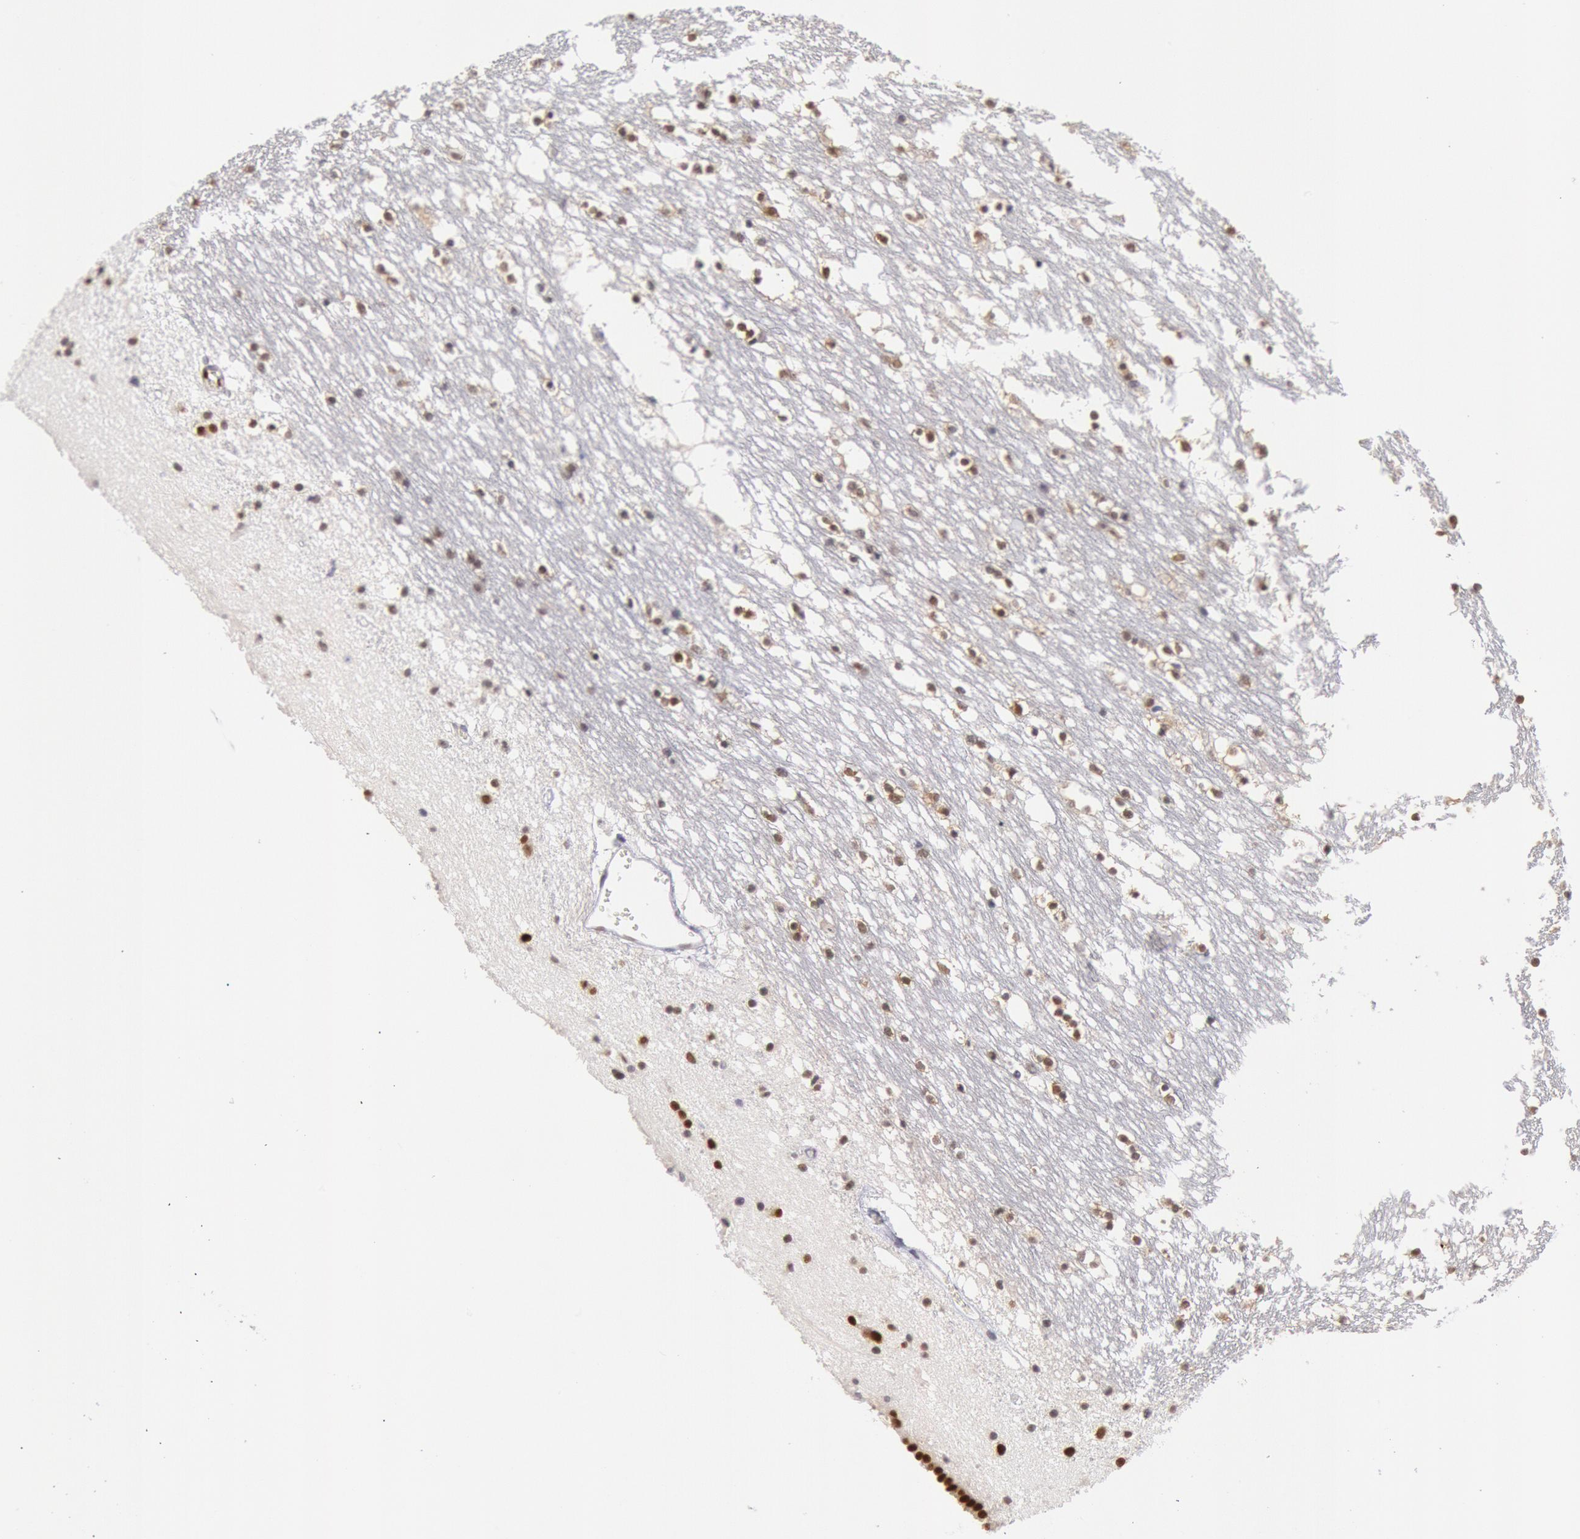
{"staining": {"intensity": "strong", "quantity": ">75%", "location": "nuclear"}, "tissue": "caudate", "cell_type": "Glial cells", "image_type": "normal", "snomed": [{"axis": "morphology", "description": "Normal tissue, NOS"}, {"axis": "topography", "description": "Lateral ventricle wall"}], "caption": "Protein analysis of normal caudate demonstrates strong nuclear expression in approximately >75% of glial cells. The protein is stained brown, and the nuclei are stained in blue (DAB (3,3'-diaminobenzidine) IHC with brightfield microscopy, high magnification).", "gene": "RPS6KA5", "patient": {"sex": "male", "age": 45}}